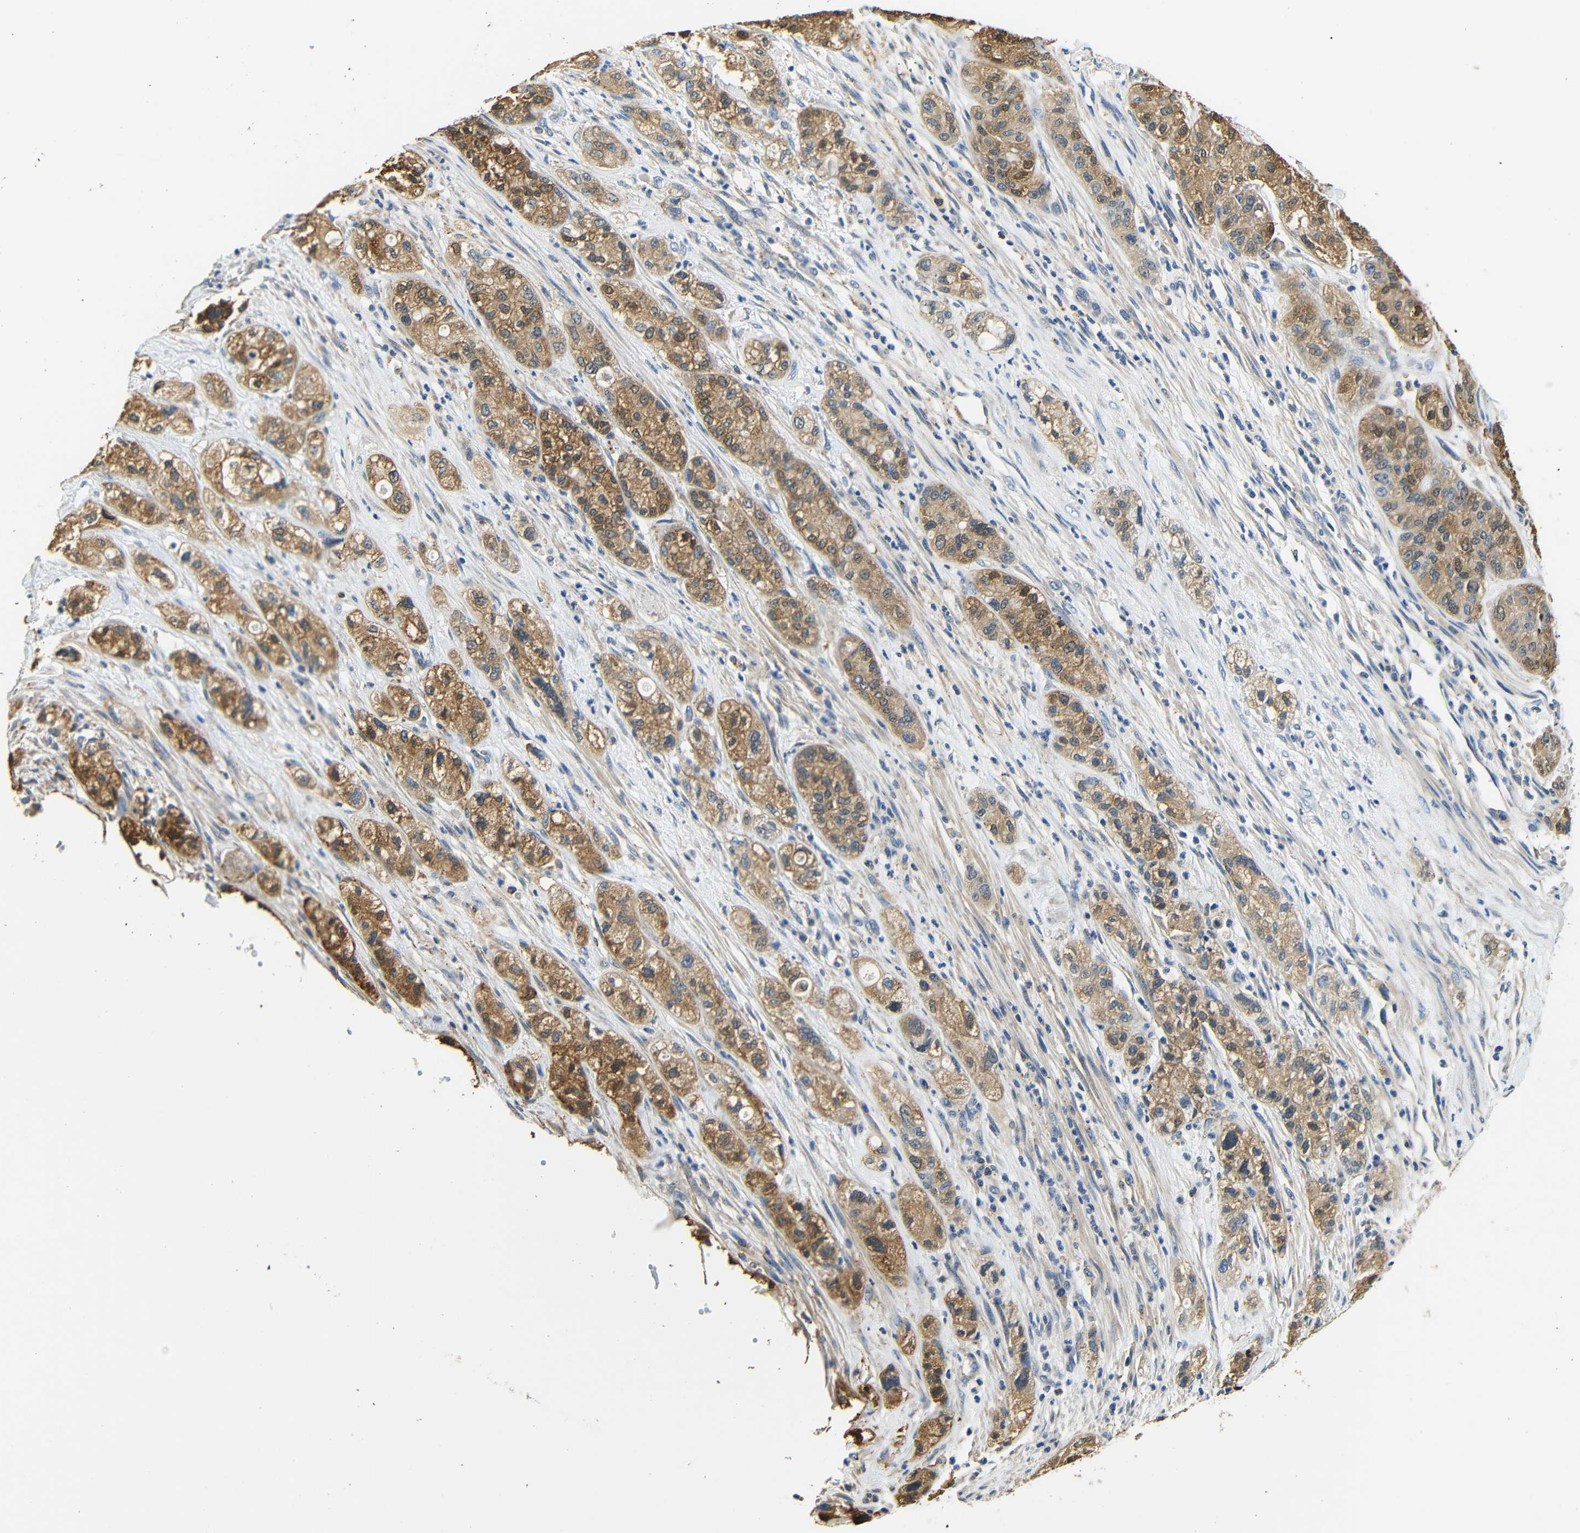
{"staining": {"intensity": "moderate", "quantity": ">75%", "location": "cytoplasmic/membranous"}, "tissue": "pancreatic cancer", "cell_type": "Tumor cells", "image_type": "cancer", "snomed": [{"axis": "morphology", "description": "Adenocarcinoma, NOS"}, {"axis": "topography", "description": "Pancreas"}], "caption": "Immunohistochemical staining of pancreatic cancer (adenocarcinoma) shows medium levels of moderate cytoplasmic/membranous protein positivity in approximately >75% of tumor cells. (brown staining indicates protein expression, while blue staining denotes nuclei).", "gene": "FMO5", "patient": {"sex": "female", "age": 78}}